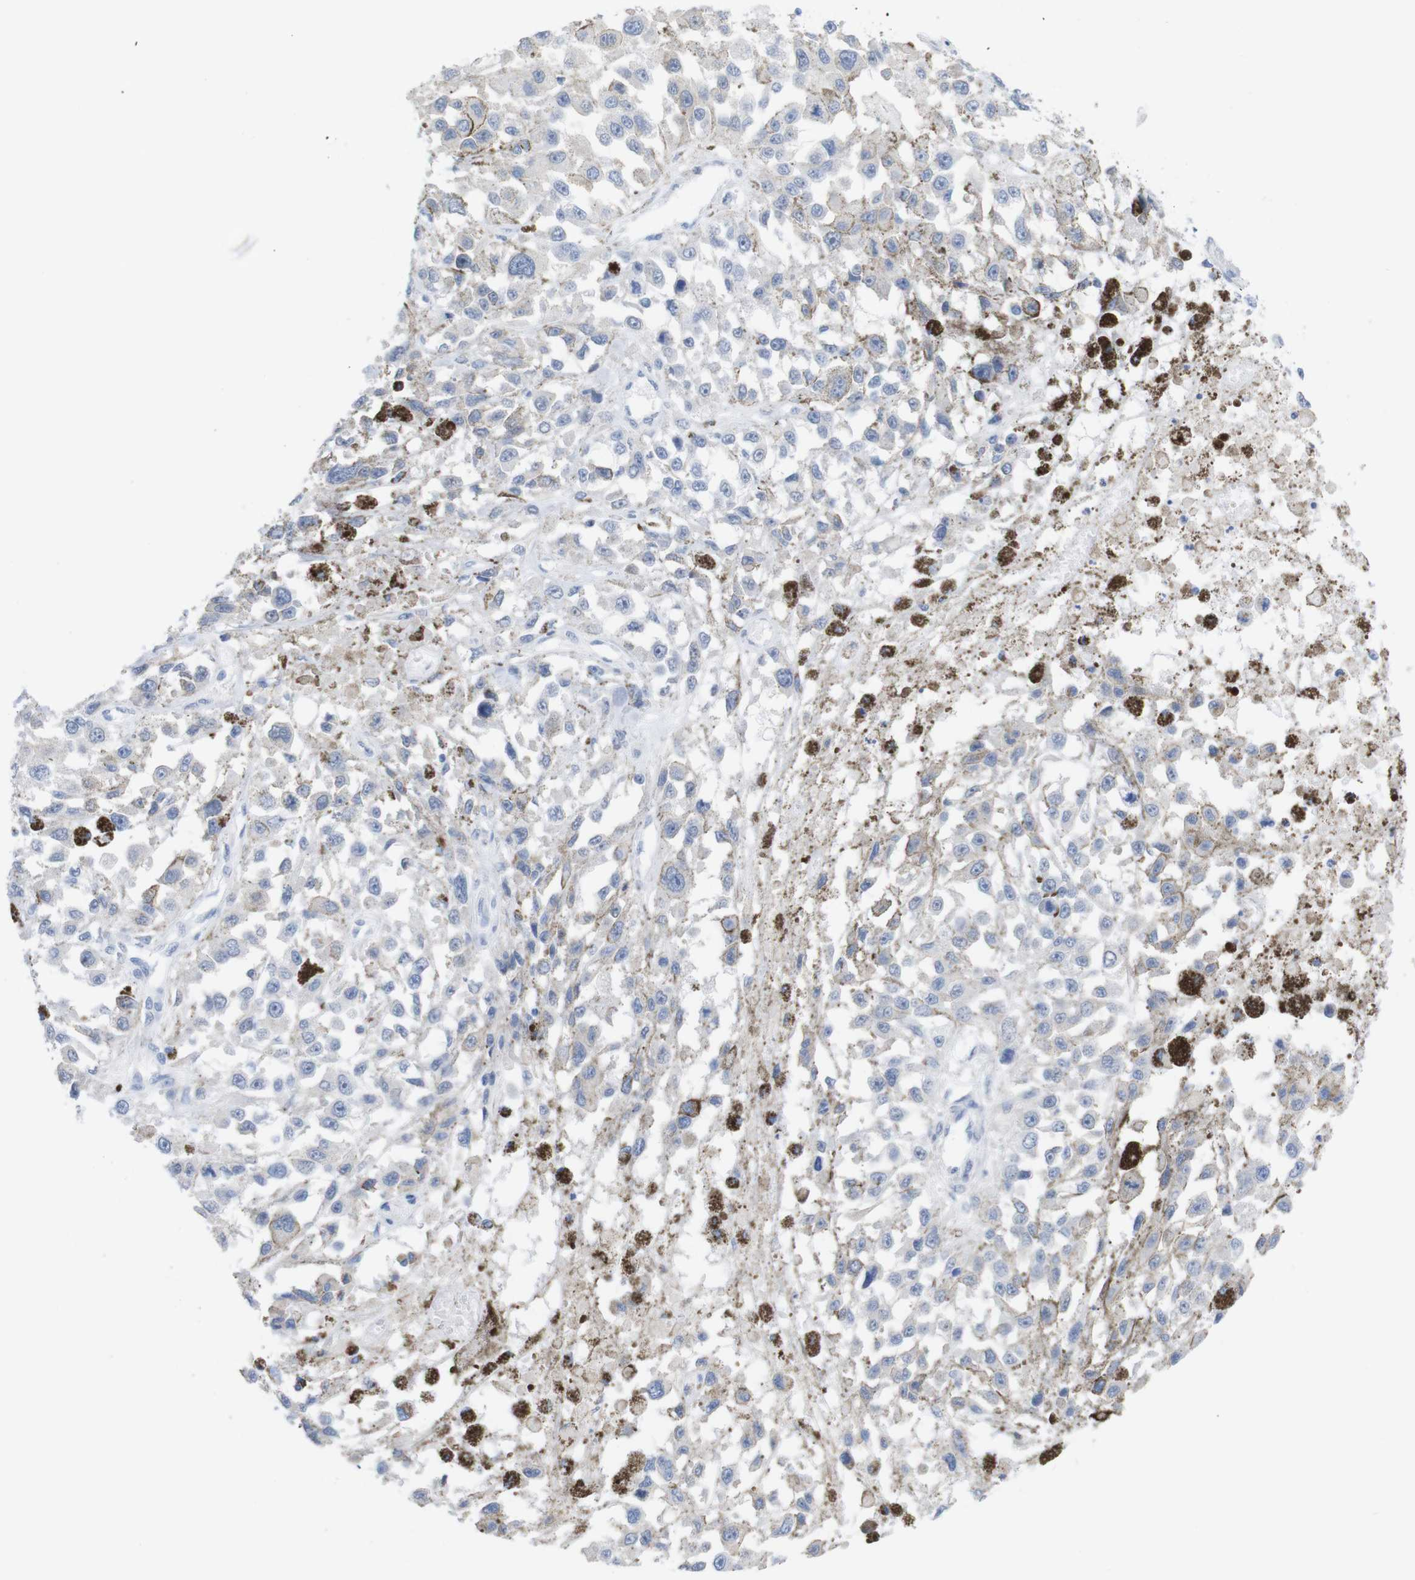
{"staining": {"intensity": "negative", "quantity": "none", "location": "none"}, "tissue": "melanoma", "cell_type": "Tumor cells", "image_type": "cancer", "snomed": [{"axis": "morphology", "description": "Malignant melanoma, Metastatic site"}, {"axis": "topography", "description": "Lymph node"}], "caption": "The IHC photomicrograph has no significant expression in tumor cells of malignant melanoma (metastatic site) tissue.", "gene": "PNMA1", "patient": {"sex": "male", "age": 59}}